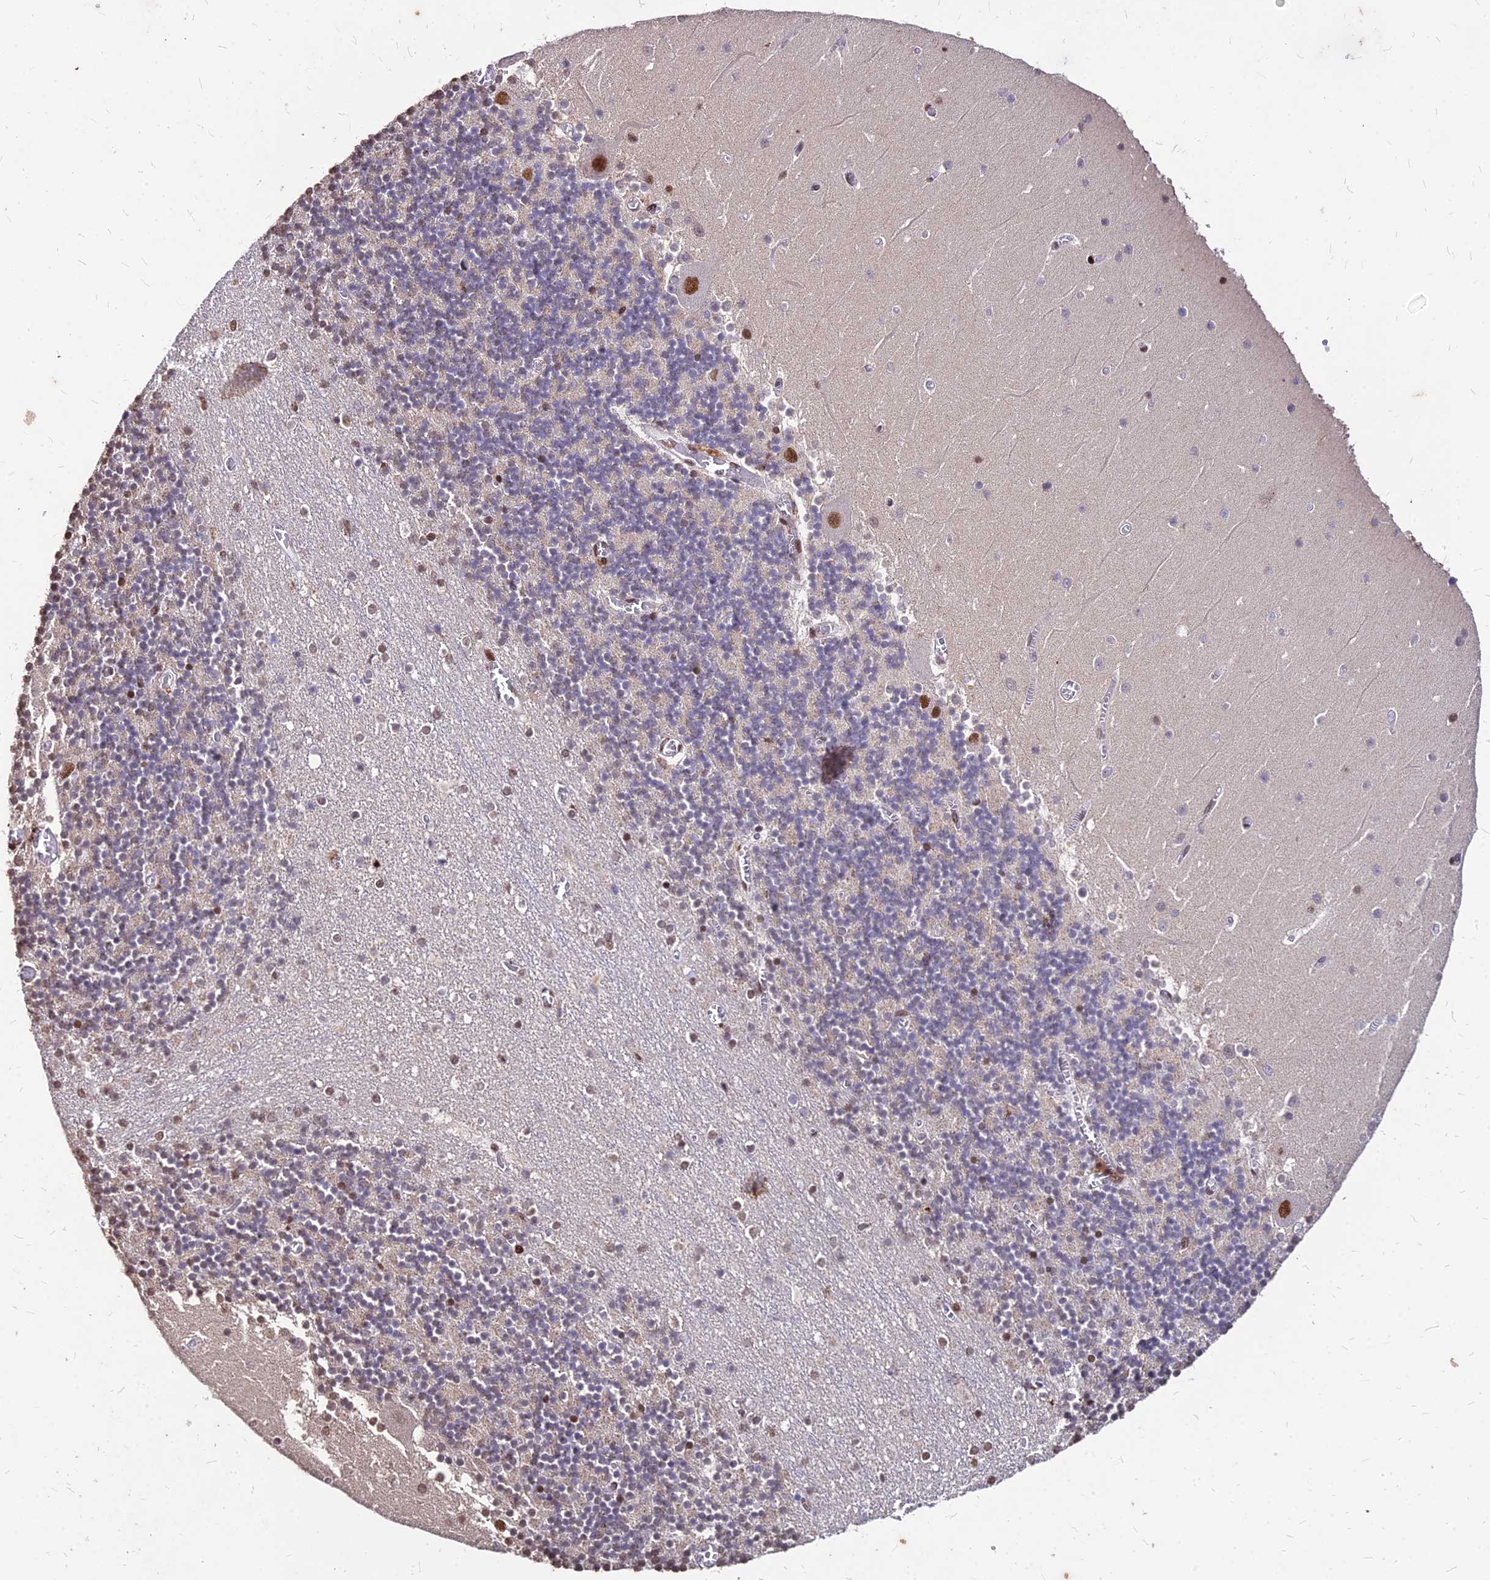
{"staining": {"intensity": "moderate", "quantity": "25%-75%", "location": "nuclear"}, "tissue": "cerebellum", "cell_type": "Cells in granular layer", "image_type": "normal", "snomed": [{"axis": "morphology", "description": "Normal tissue, NOS"}, {"axis": "topography", "description": "Cerebellum"}], "caption": "A medium amount of moderate nuclear expression is seen in approximately 25%-75% of cells in granular layer in benign cerebellum.", "gene": "ZBED4", "patient": {"sex": "female", "age": 28}}